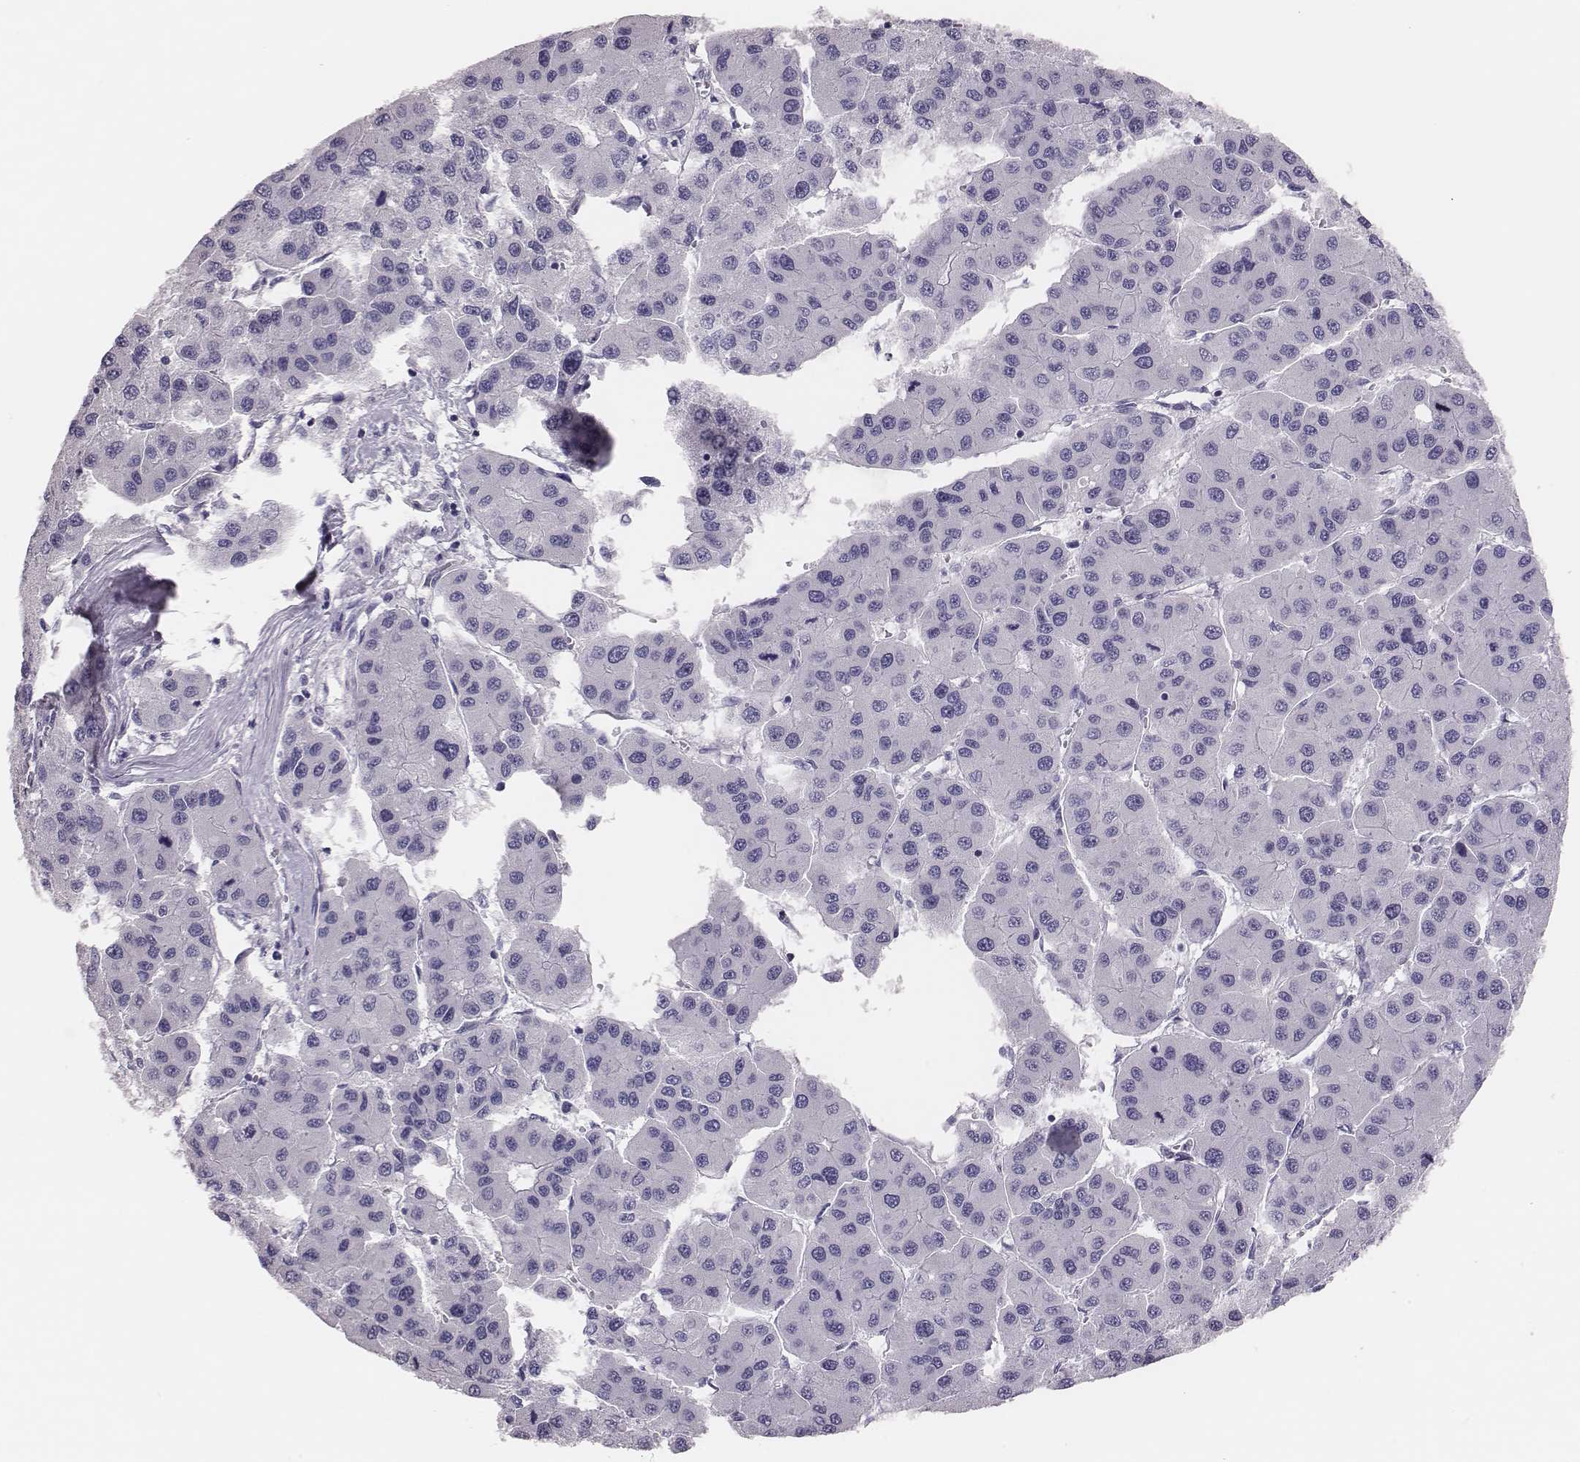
{"staining": {"intensity": "negative", "quantity": "none", "location": "none"}, "tissue": "liver cancer", "cell_type": "Tumor cells", "image_type": "cancer", "snomed": [{"axis": "morphology", "description": "Carcinoma, Hepatocellular, NOS"}, {"axis": "topography", "description": "Liver"}], "caption": "DAB (3,3'-diaminobenzidine) immunohistochemical staining of liver cancer exhibits no significant positivity in tumor cells.", "gene": "H1-6", "patient": {"sex": "male", "age": 73}}